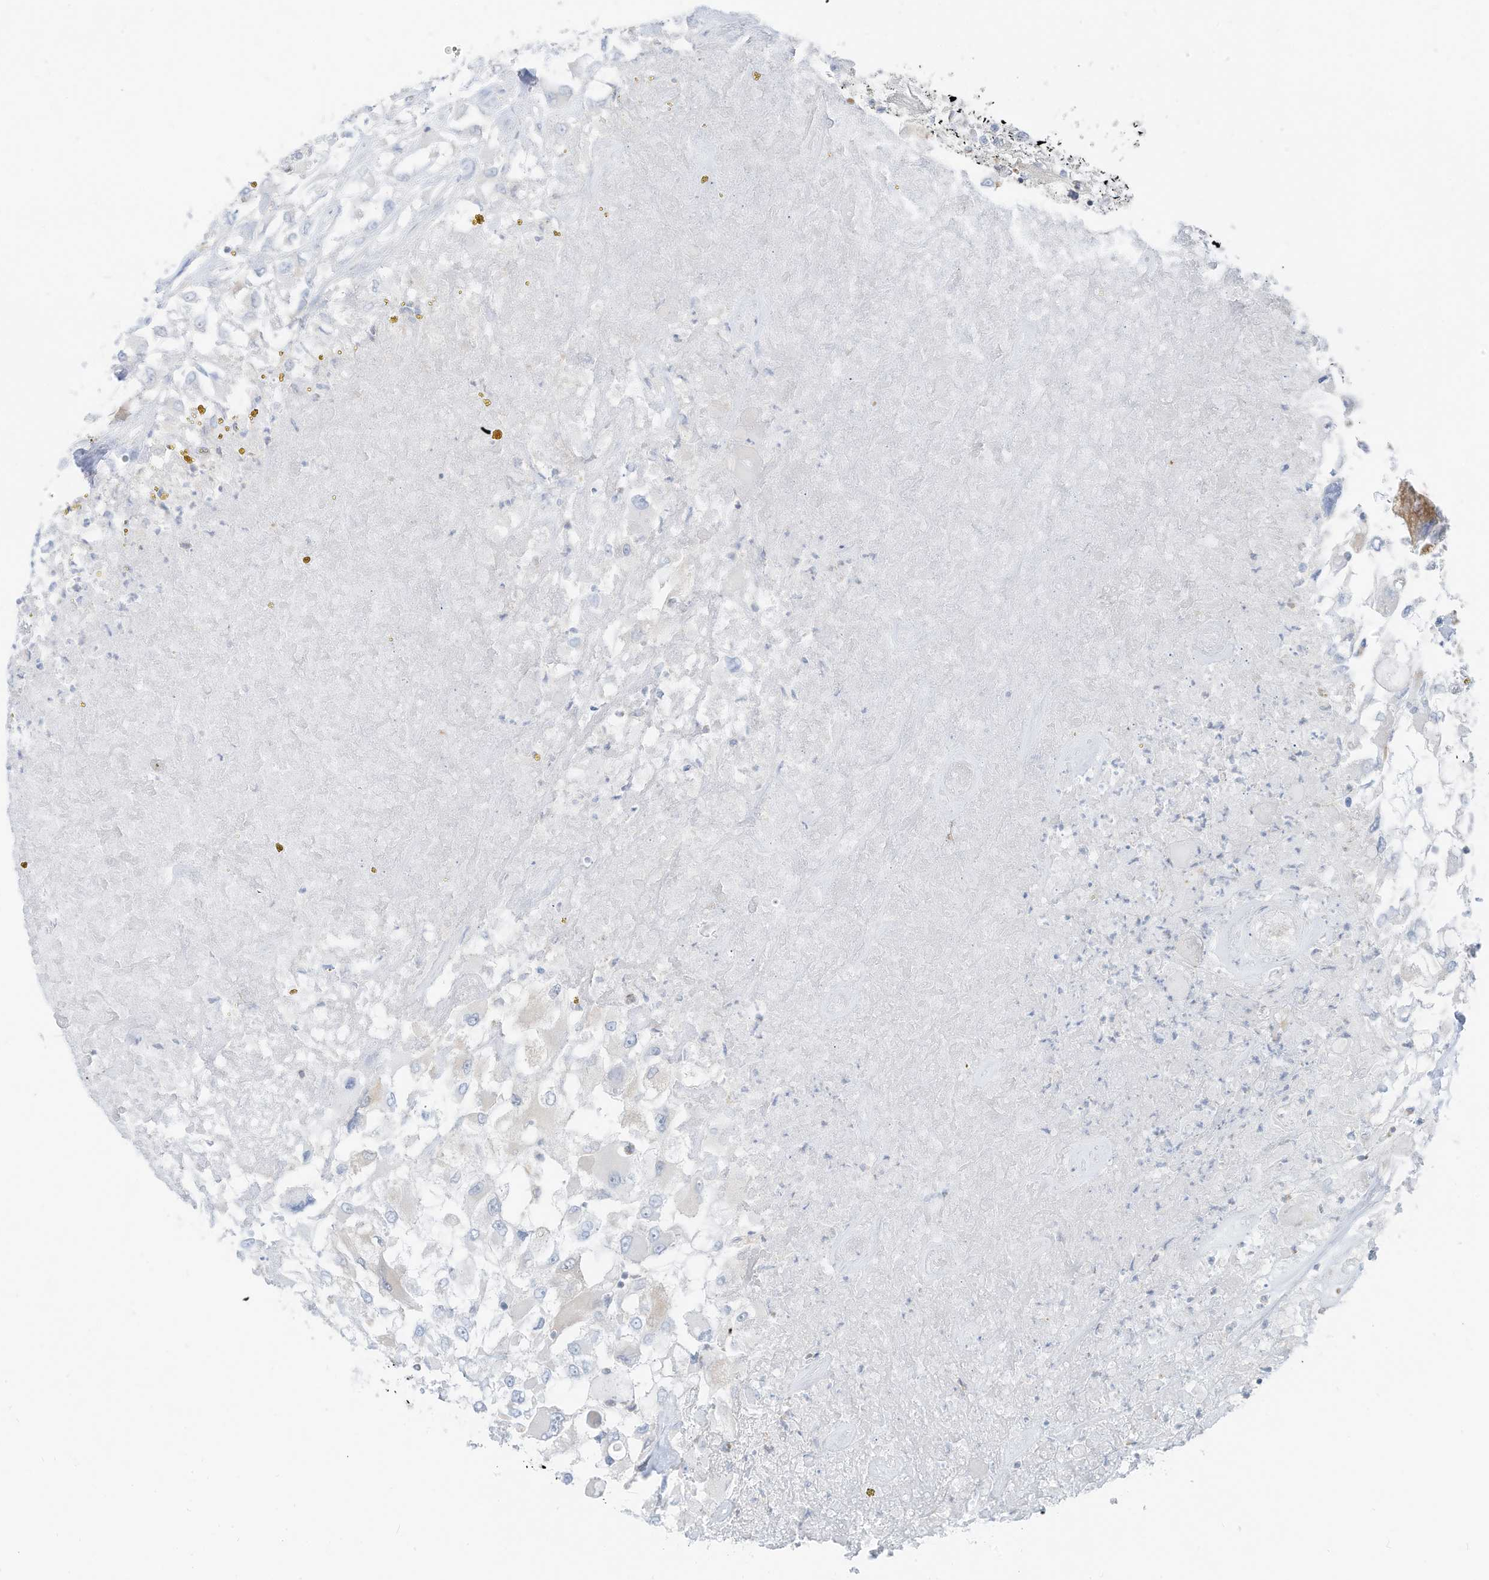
{"staining": {"intensity": "negative", "quantity": "none", "location": "none"}, "tissue": "renal cancer", "cell_type": "Tumor cells", "image_type": "cancer", "snomed": [{"axis": "morphology", "description": "Adenocarcinoma, NOS"}, {"axis": "topography", "description": "Kidney"}], "caption": "Renal cancer (adenocarcinoma) was stained to show a protein in brown. There is no significant staining in tumor cells.", "gene": "ETHE1", "patient": {"sex": "female", "age": 52}}